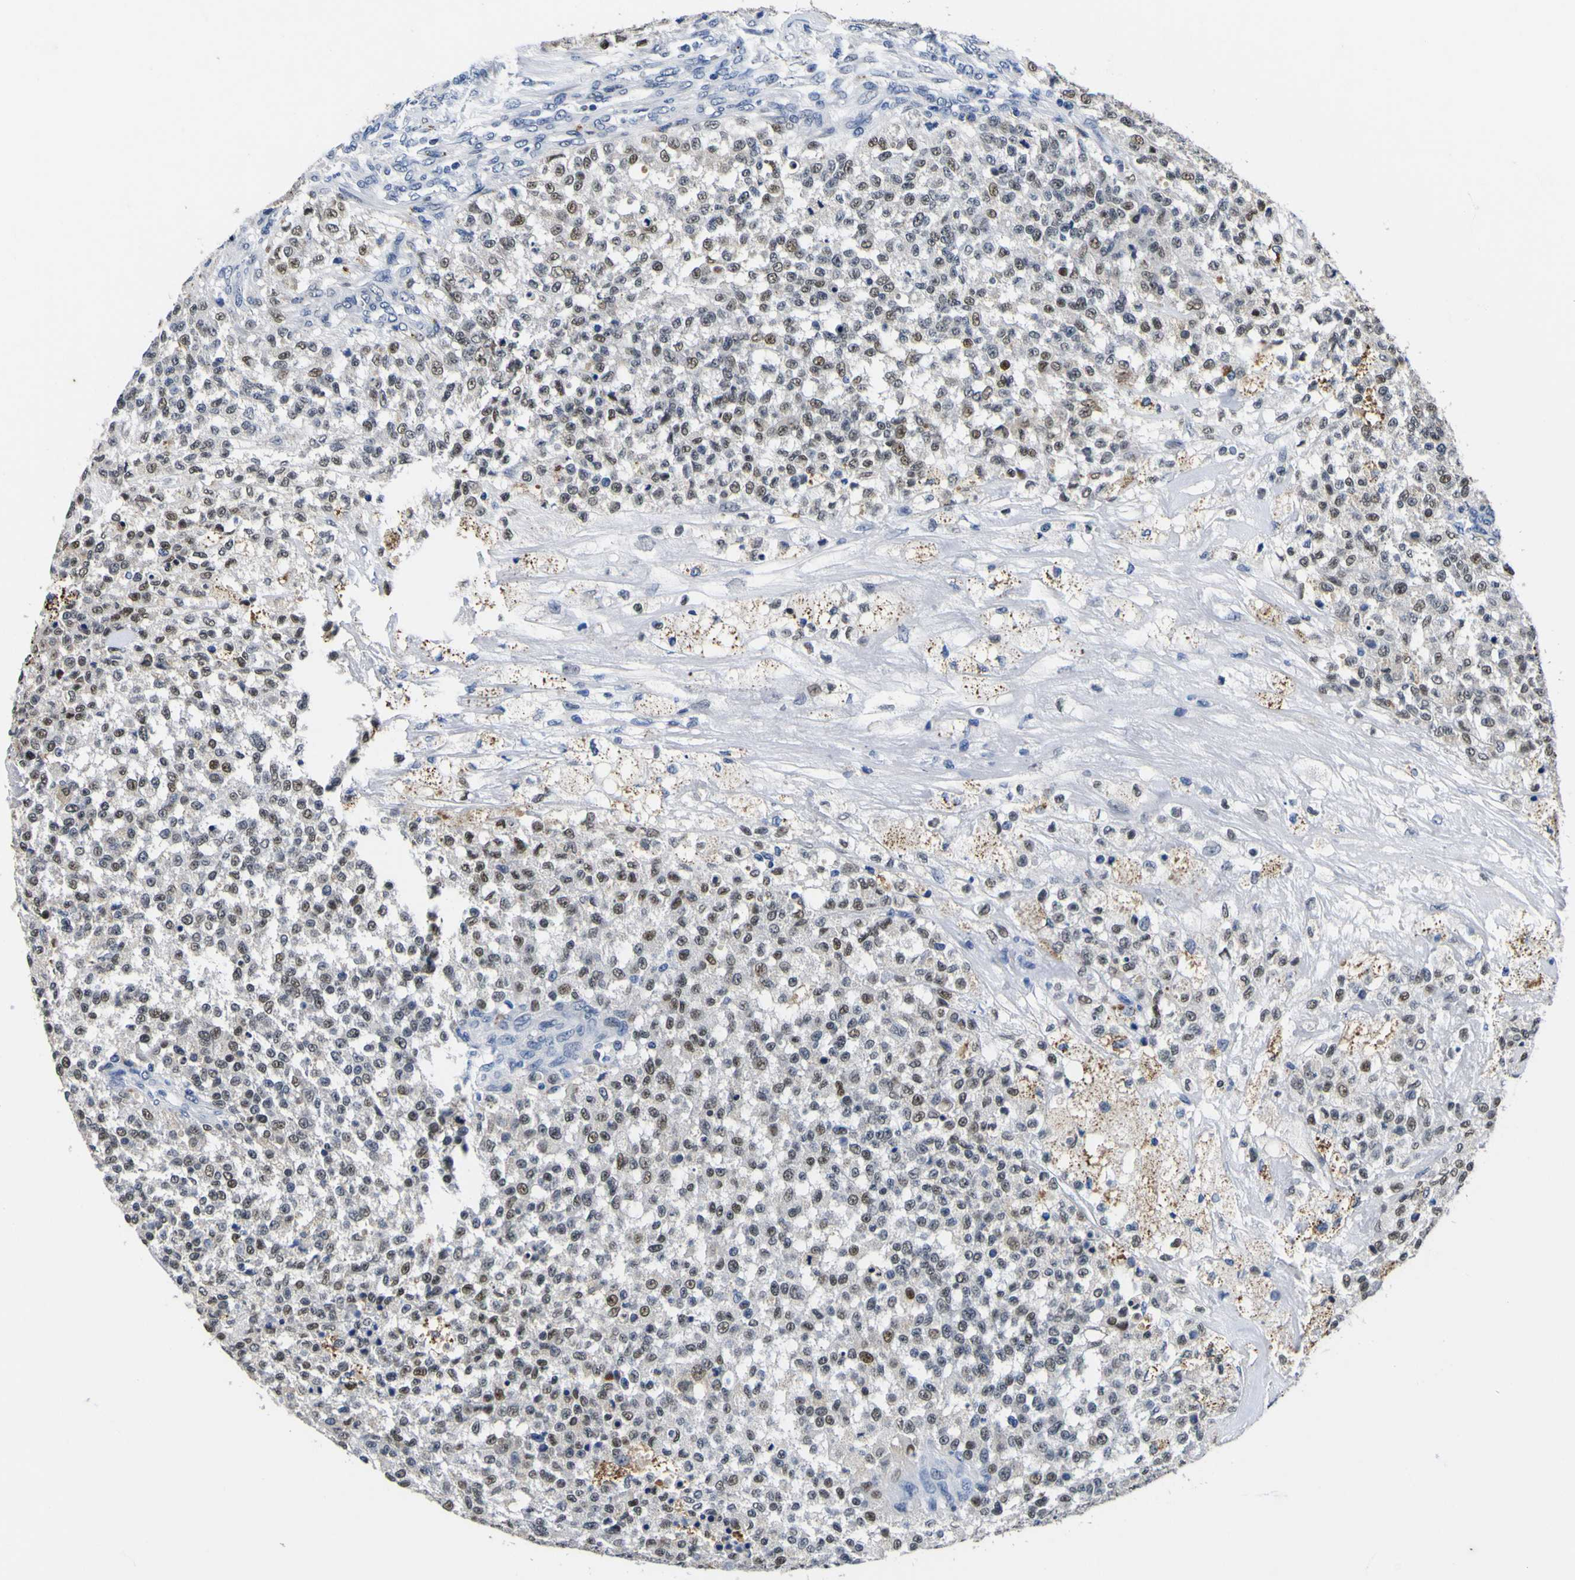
{"staining": {"intensity": "moderate", "quantity": ">75%", "location": "nuclear"}, "tissue": "testis cancer", "cell_type": "Tumor cells", "image_type": "cancer", "snomed": [{"axis": "morphology", "description": "Seminoma, NOS"}, {"axis": "topography", "description": "Testis"}], "caption": "Testis cancer stained with a brown dye displays moderate nuclear positive expression in approximately >75% of tumor cells.", "gene": "IGFLR1", "patient": {"sex": "male", "age": 59}}